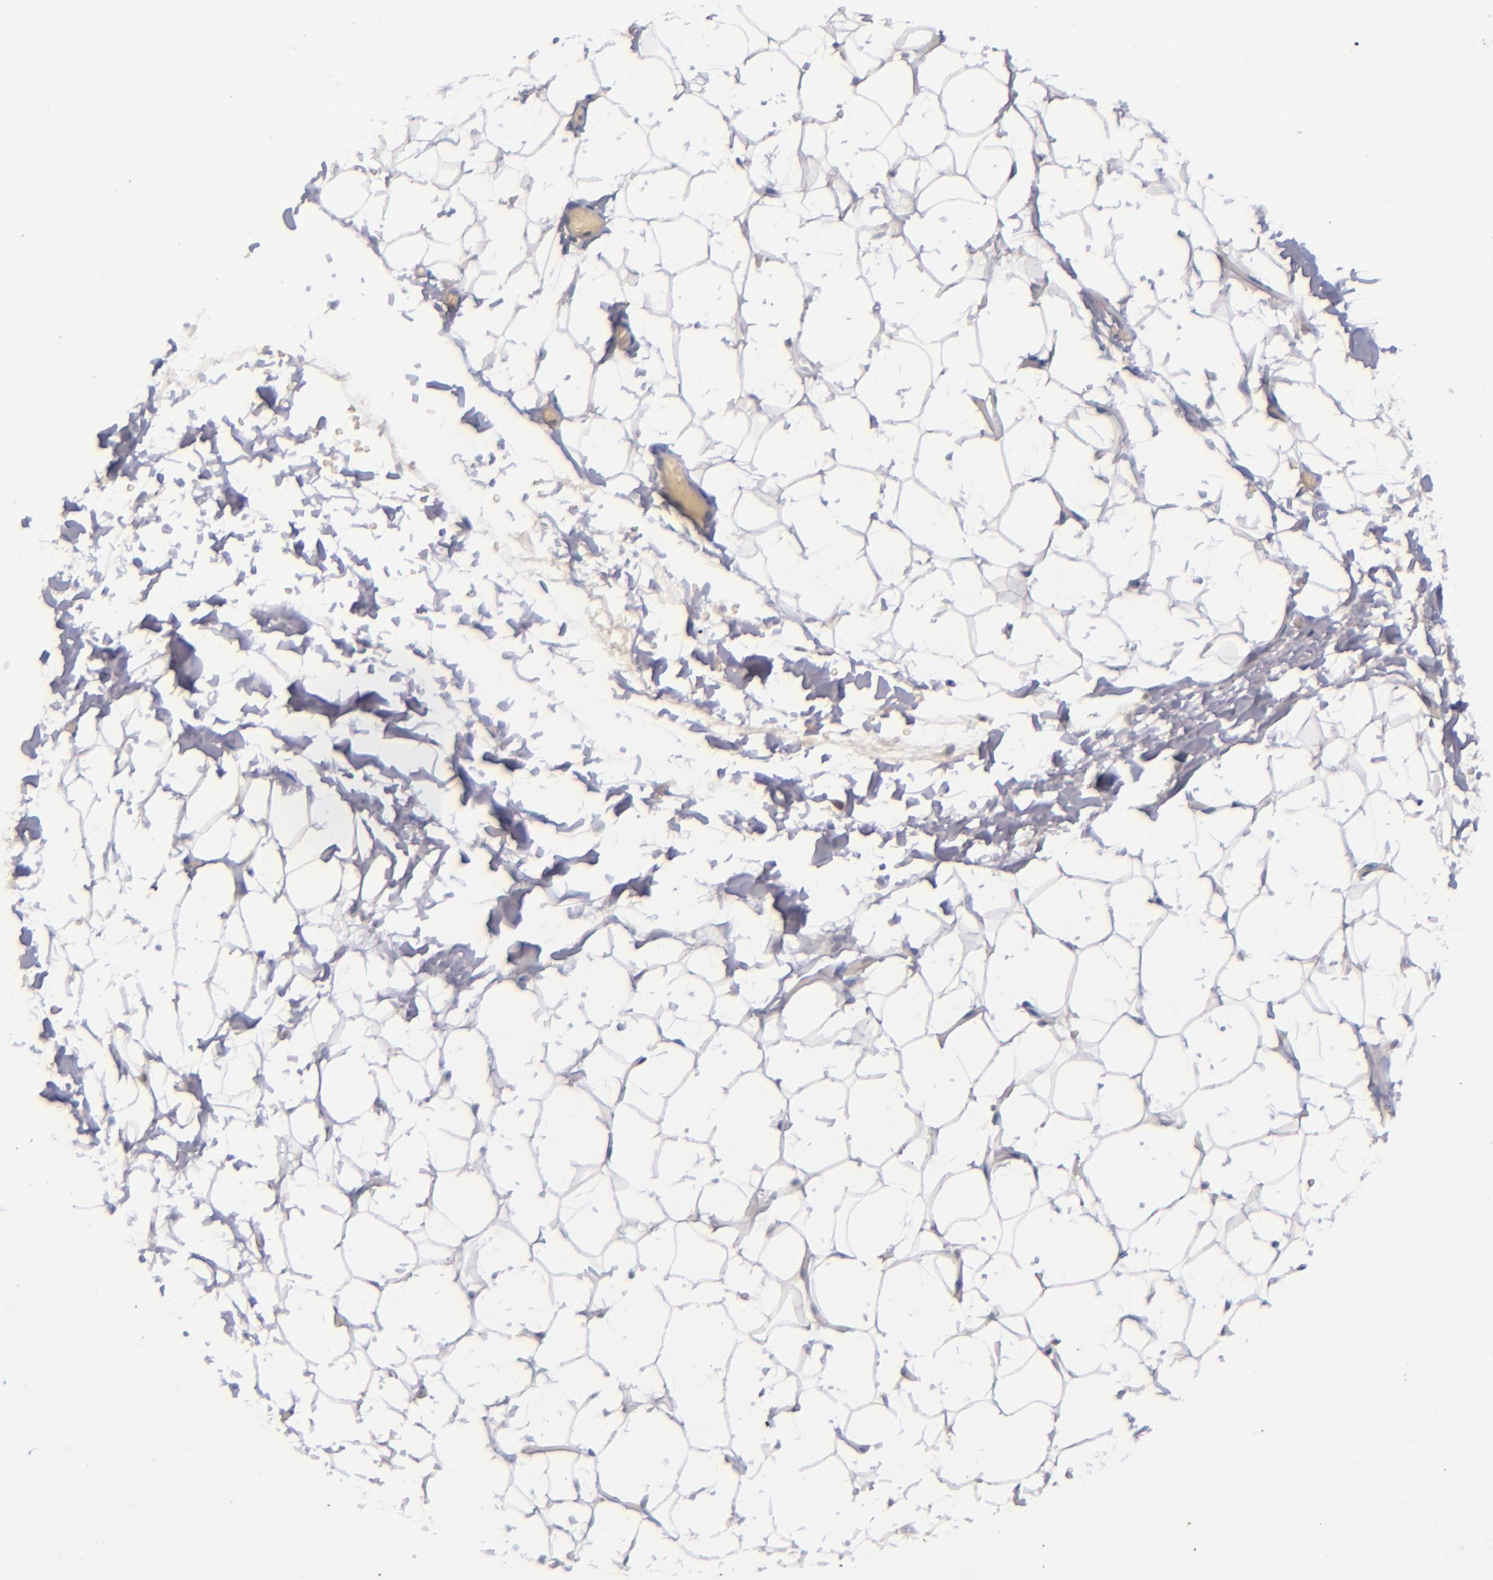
{"staining": {"intensity": "negative", "quantity": "none", "location": "none"}, "tissue": "adipose tissue", "cell_type": "Adipocytes", "image_type": "normal", "snomed": [{"axis": "morphology", "description": "Normal tissue, NOS"}, {"axis": "topography", "description": "Soft tissue"}], "caption": "Immunohistochemistry histopathology image of benign human adipose tissue stained for a protein (brown), which demonstrates no expression in adipocytes.", "gene": "TSC2", "patient": {"sex": "male", "age": 26}}